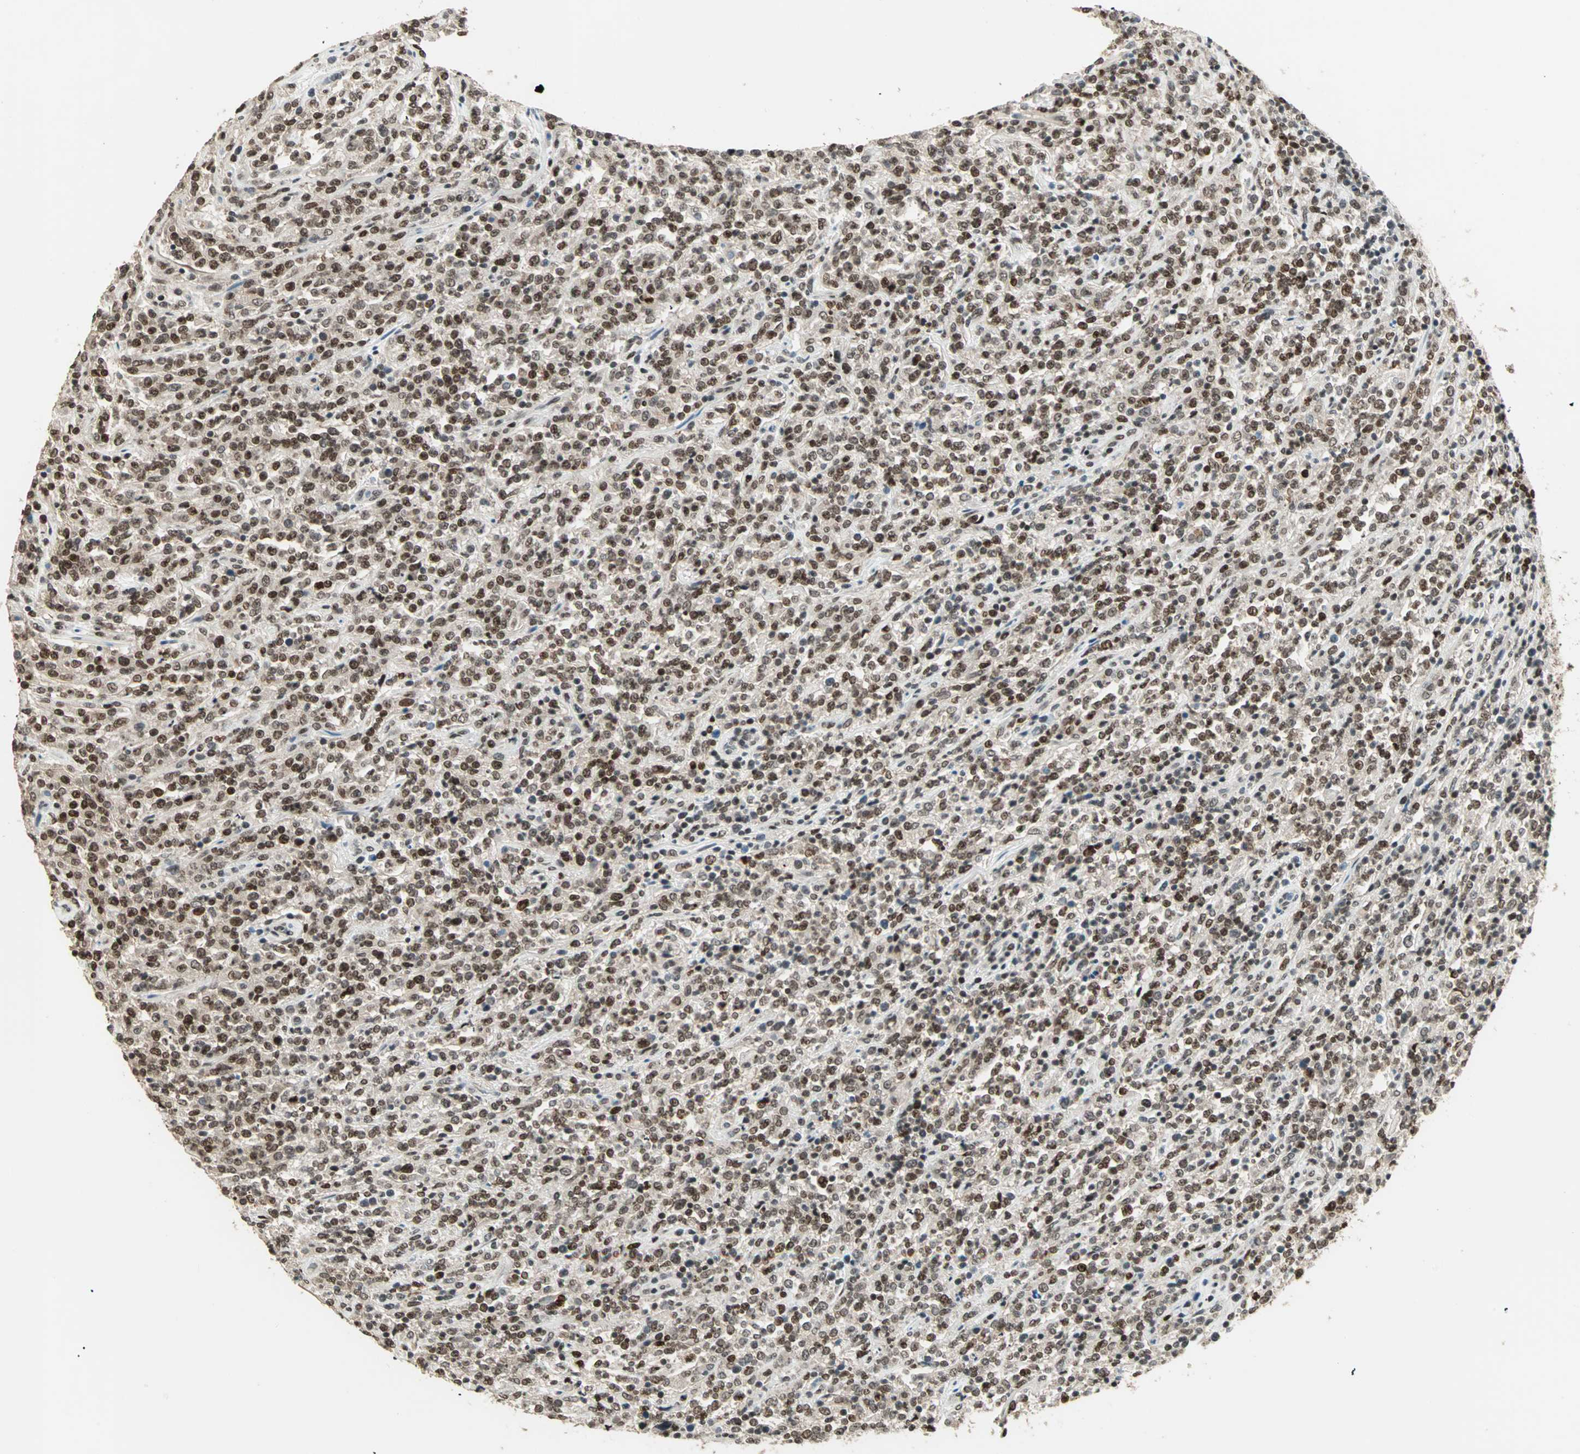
{"staining": {"intensity": "strong", "quantity": ">75%", "location": "nuclear"}, "tissue": "lymphoma", "cell_type": "Tumor cells", "image_type": "cancer", "snomed": [{"axis": "morphology", "description": "Malignant lymphoma, non-Hodgkin's type, High grade"}, {"axis": "topography", "description": "Soft tissue"}], "caption": "Lymphoma stained for a protein (brown) reveals strong nuclear positive positivity in about >75% of tumor cells.", "gene": "MDC1", "patient": {"sex": "male", "age": 18}}